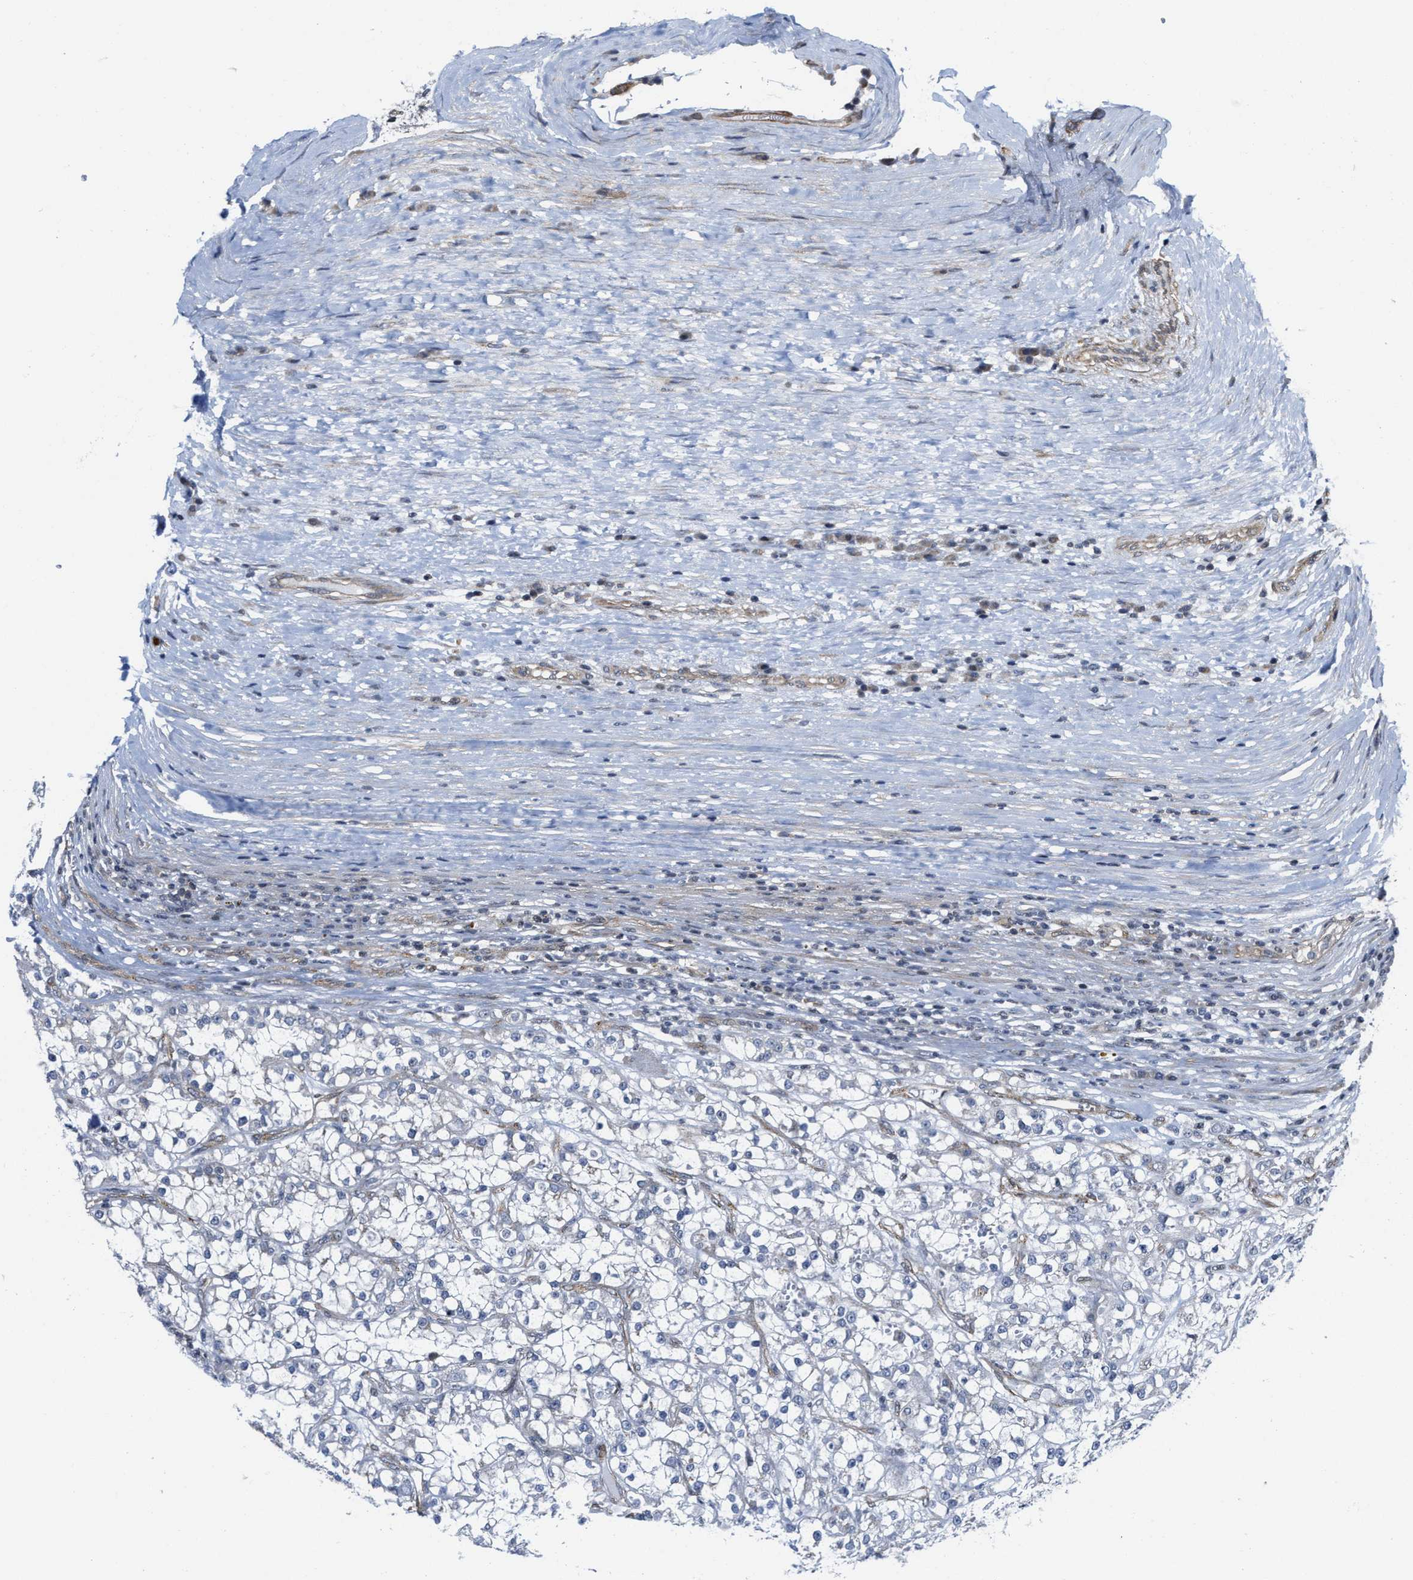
{"staining": {"intensity": "negative", "quantity": "none", "location": "none"}, "tissue": "renal cancer", "cell_type": "Tumor cells", "image_type": "cancer", "snomed": [{"axis": "morphology", "description": "Adenocarcinoma, NOS"}, {"axis": "topography", "description": "Kidney"}], "caption": "DAB (3,3'-diaminobenzidine) immunohistochemical staining of renal cancer demonstrates no significant positivity in tumor cells.", "gene": "TGFB1I1", "patient": {"sex": "female", "age": 52}}